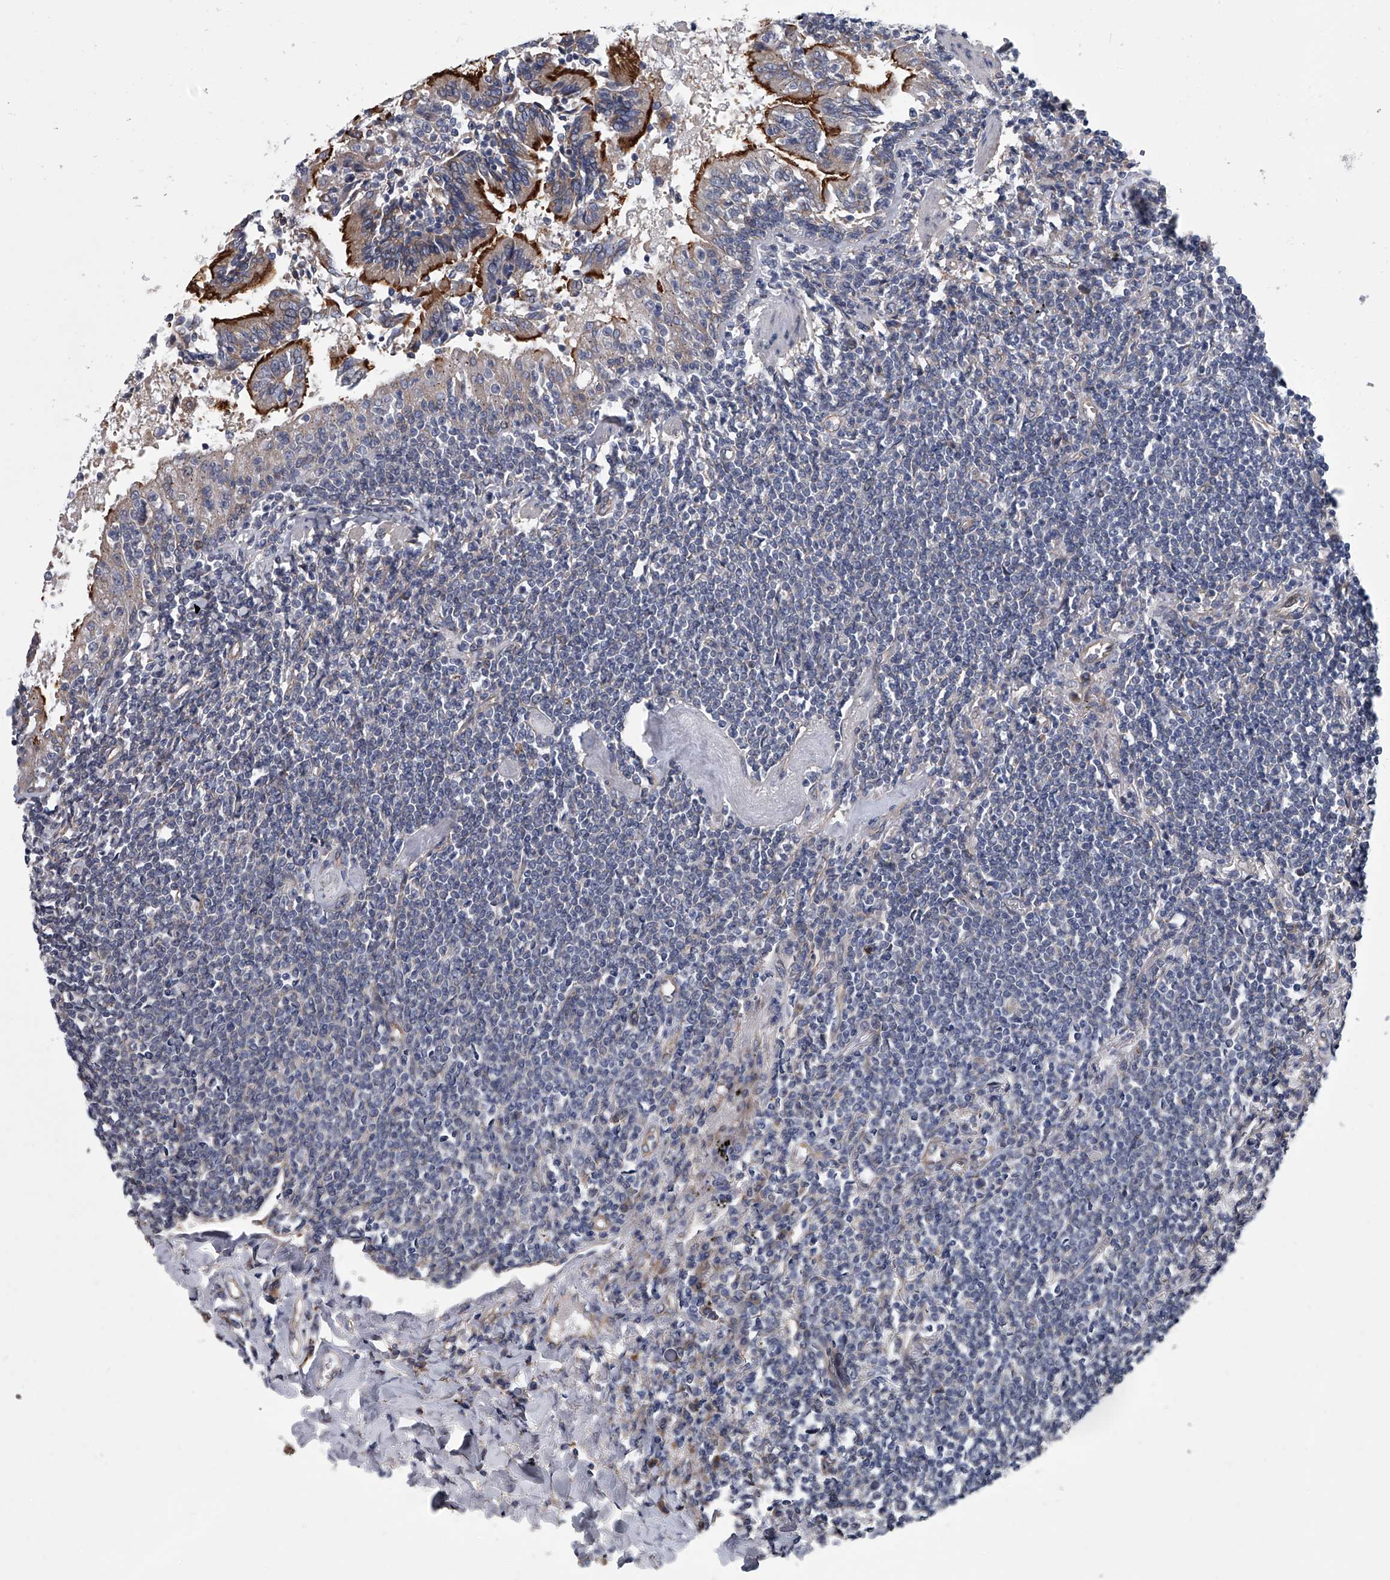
{"staining": {"intensity": "negative", "quantity": "none", "location": "none"}, "tissue": "lymphoma", "cell_type": "Tumor cells", "image_type": "cancer", "snomed": [{"axis": "morphology", "description": "Malignant lymphoma, non-Hodgkin's type, Low grade"}, {"axis": "topography", "description": "Lung"}], "caption": "Immunohistochemical staining of lymphoma exhibits no significant staining in tumor cells. Nuclei are stained in blue.", "gene": "ABCG1", "patient": {"sex": "female", "age": 71}}